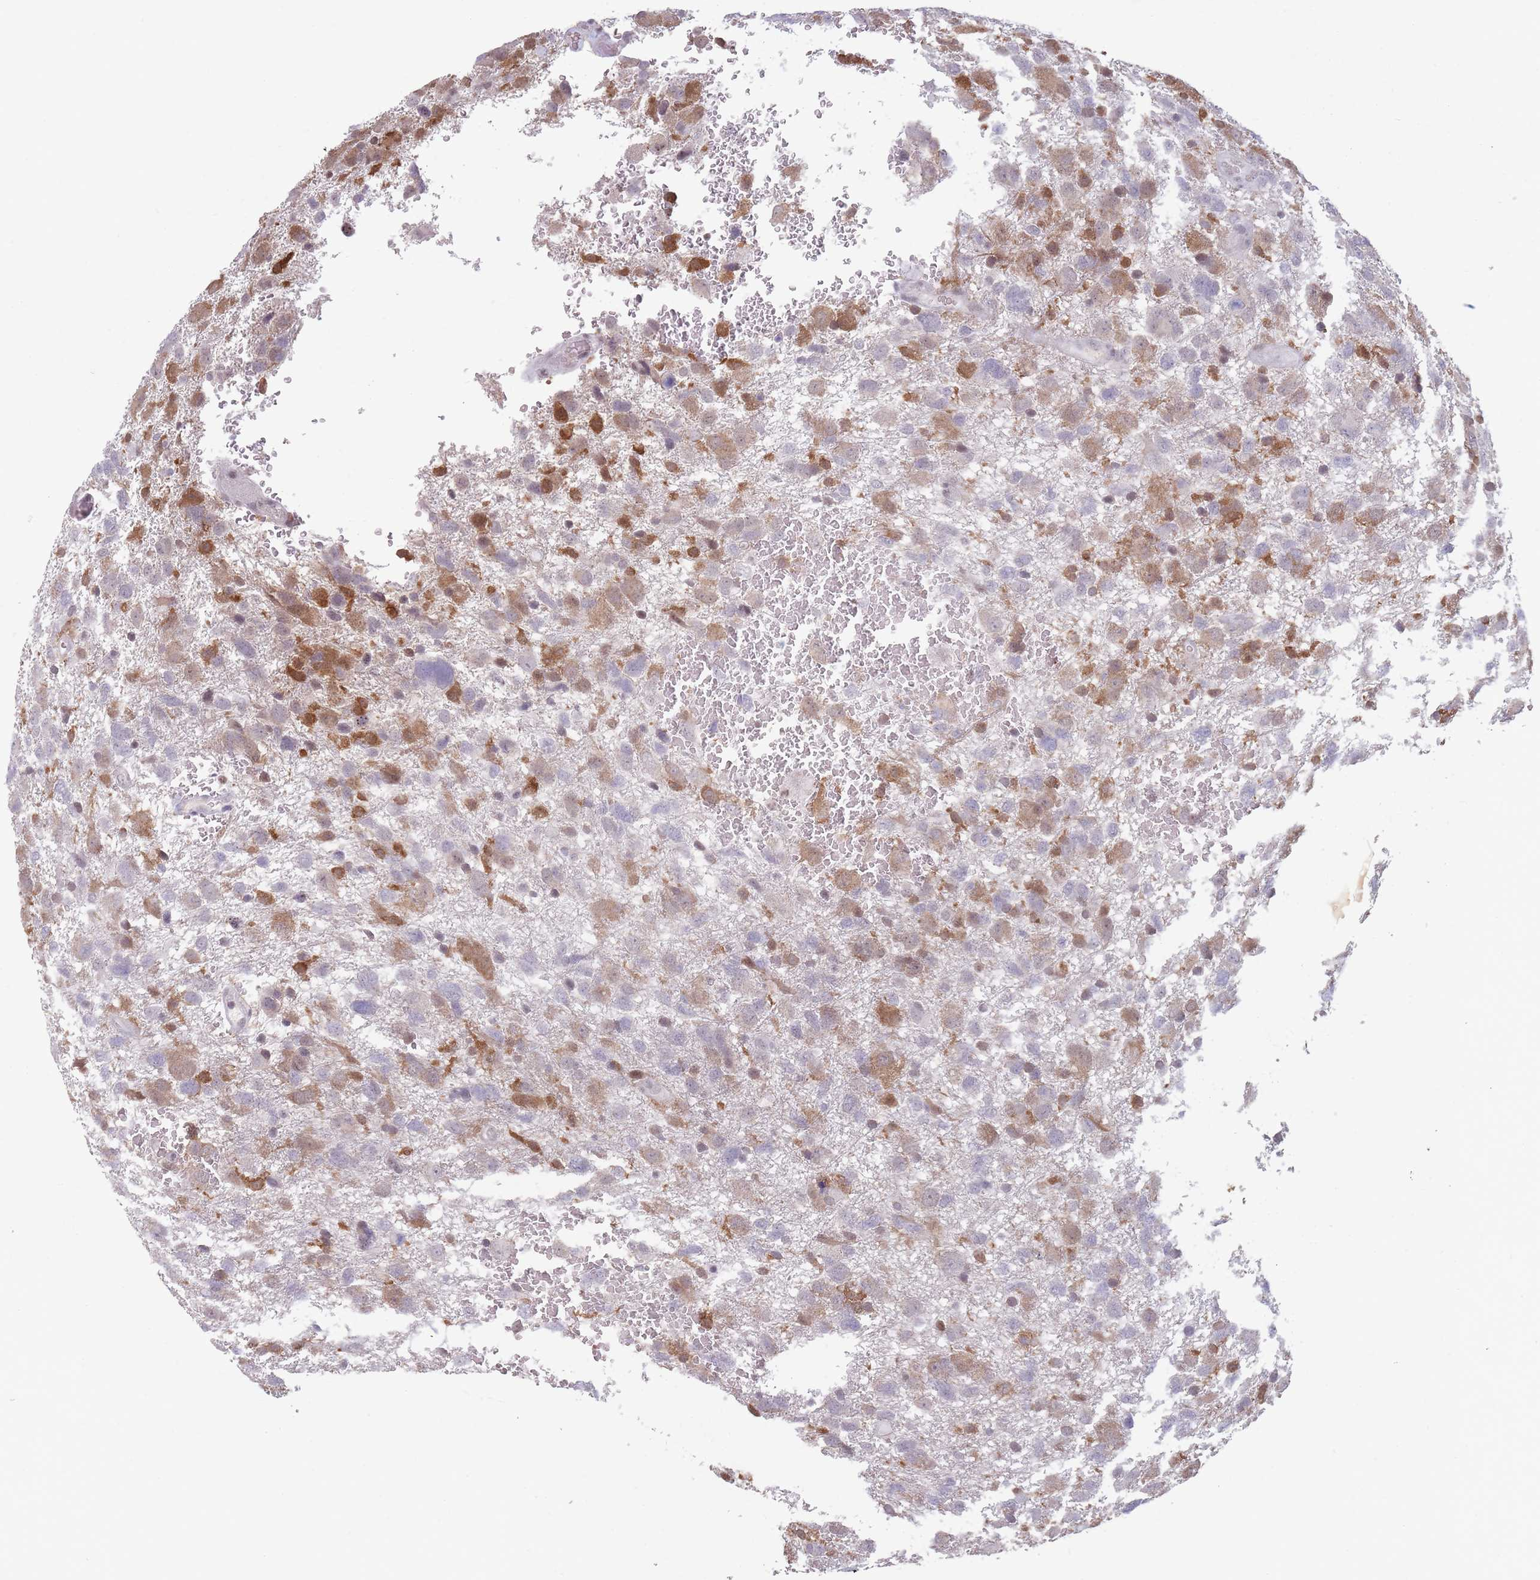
{"staining": {"intensity": "moderate", "quantity": "<25%", "location": "cytoplasmic/membranous"}, "tissue": "glioma", "cell_type": "Tumor cells", "image_type": "cancer", "snomed": [{"axis": "morphology", "description": "Glioma, malignant, High grade"}, {"axis": "topography", "description": "Brain"}], "caption": "Protein staining of high-grade glioma (malignant) tissue demonstrates moderate cytoplasmic/membranous expression in approximately <25% of tumor cells. (Brightfield microscopy of DAB IHC at high magnification).", "gene": "ARID3B", "patient": {"sex": "male", "age": 61}}